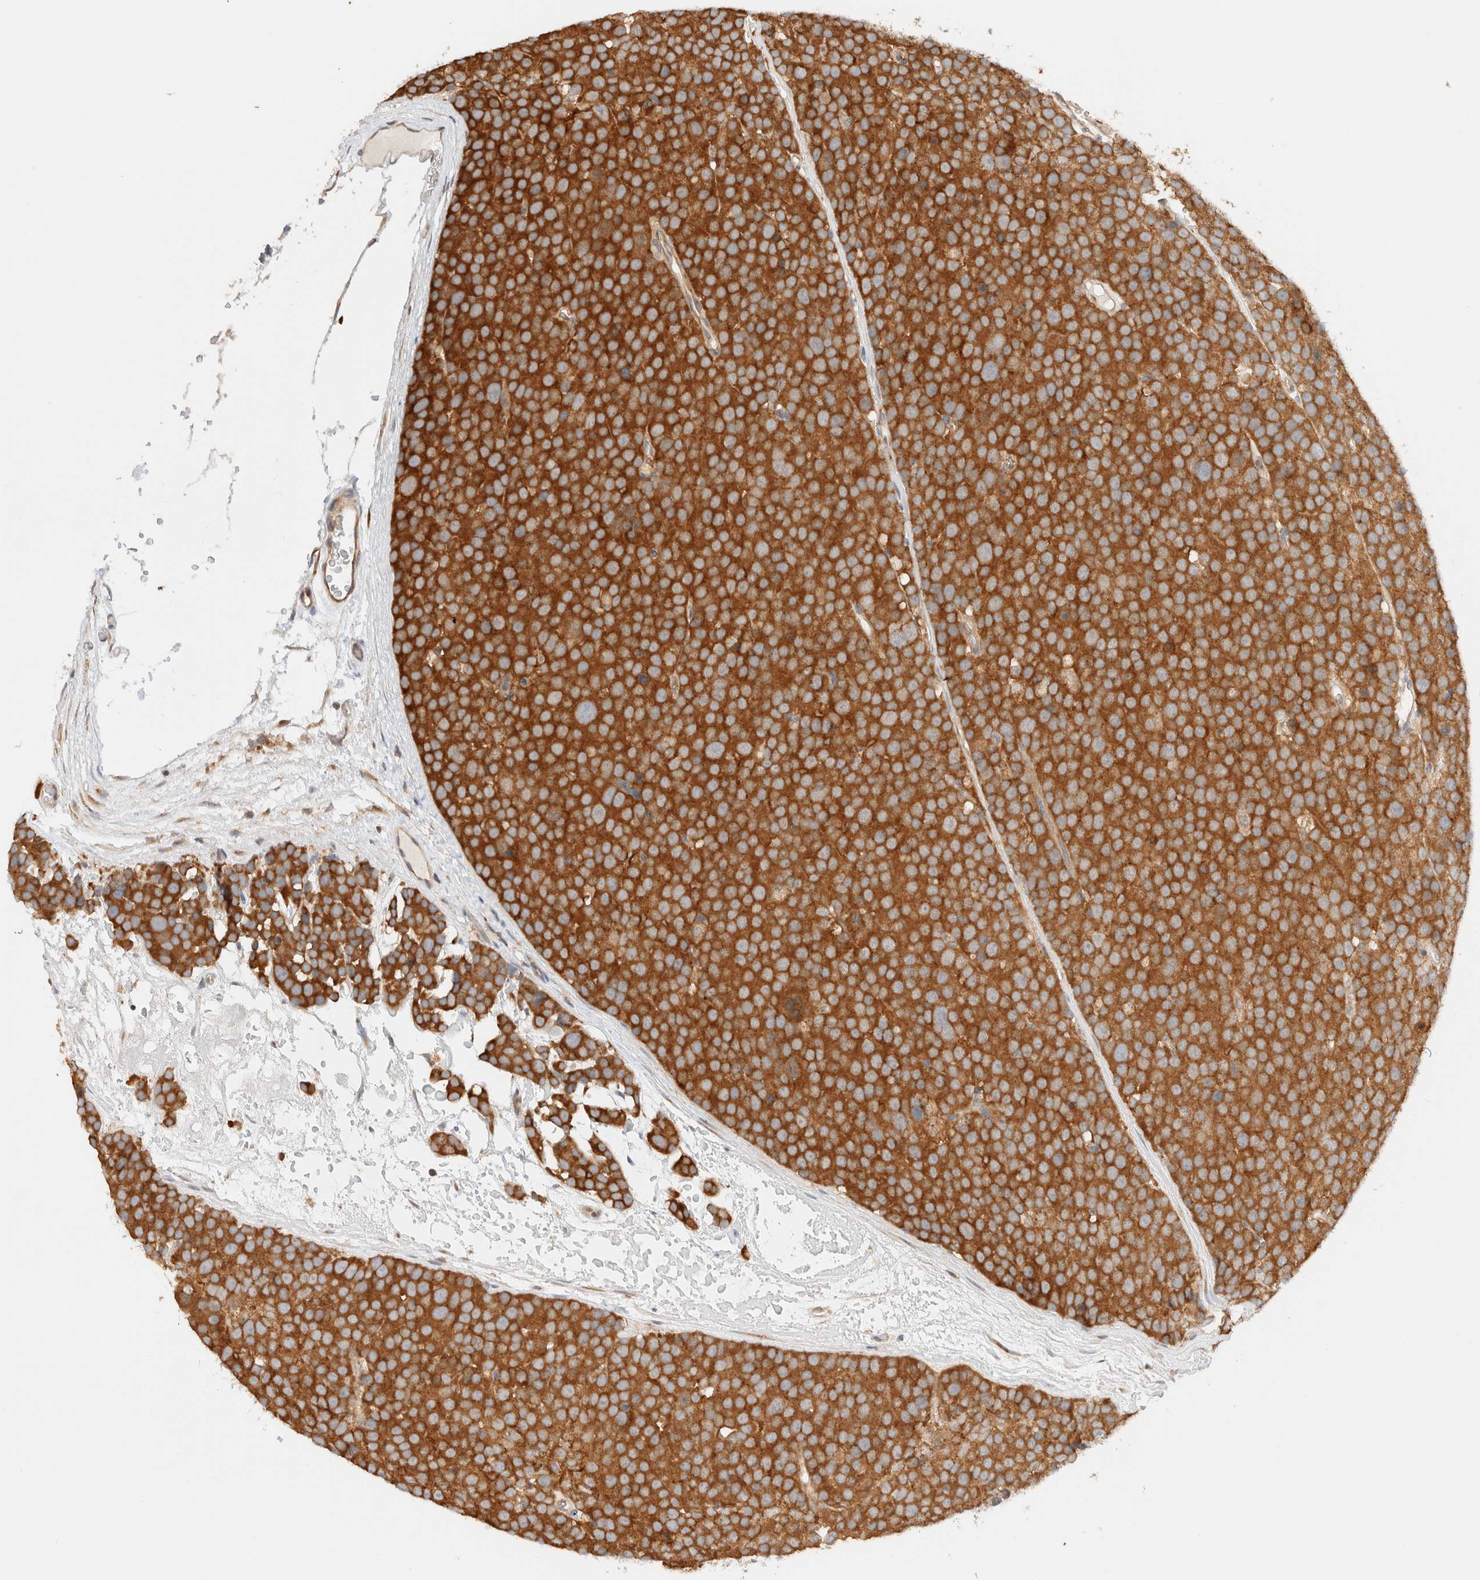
{"staining": {"intensity": "moderate", "quantity": ">75%", "location": "cytoplasmic/membranous"}, "tissue": "testis cancer", "cell_type": "Tumor cells", "image_type": "cancer", "snomed": [{"axis": "morphology", "description": "Seminoma, NOS"}, {"axis": "topography", "description": "Testis"}], "caption": "This image demonstrates IHC staining of testis seminoma, with medium moderate cytoplasmic/membranous staining in about >75% of tumor cells.", "gene": "RABEP1", "patient": {"sex": "male", "age": 71}}